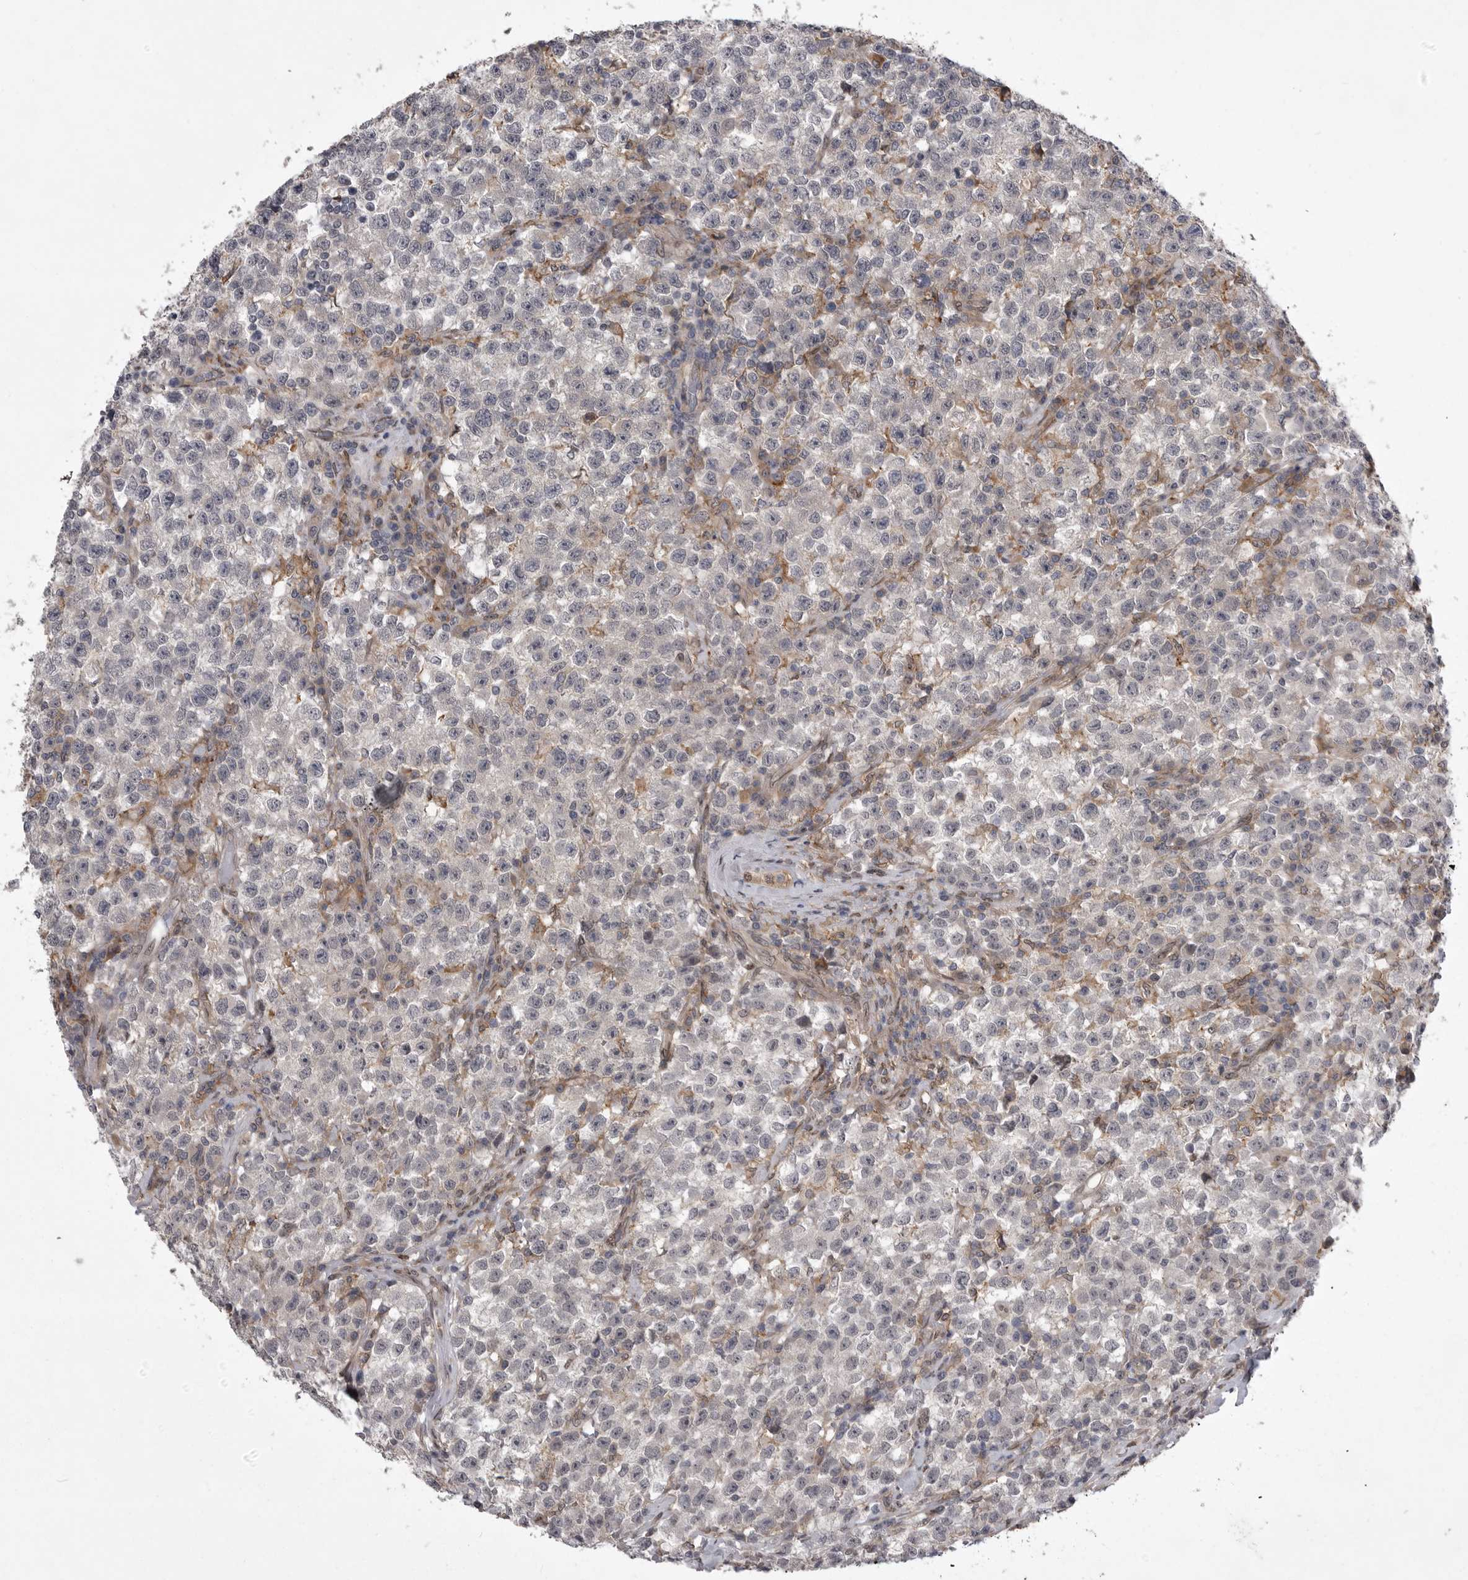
{"staining": {"intensity": "negative", "quantity": "none", "location": "none"}, "tissue": "testis cancer", "cell_type": "Tumor cells", "image_type": "cancer", "snomed": [{"axis": "morphology", "description": "Seminoma, NOS"}, {"axis": "topography", "description": "Testis"}], "caption": "Seminoma (testis) stained for a protein using IHC demonstrates no positivity tumor cells.", "gene": "ABL1", "patient": {"sex": "male", "age": 22}}